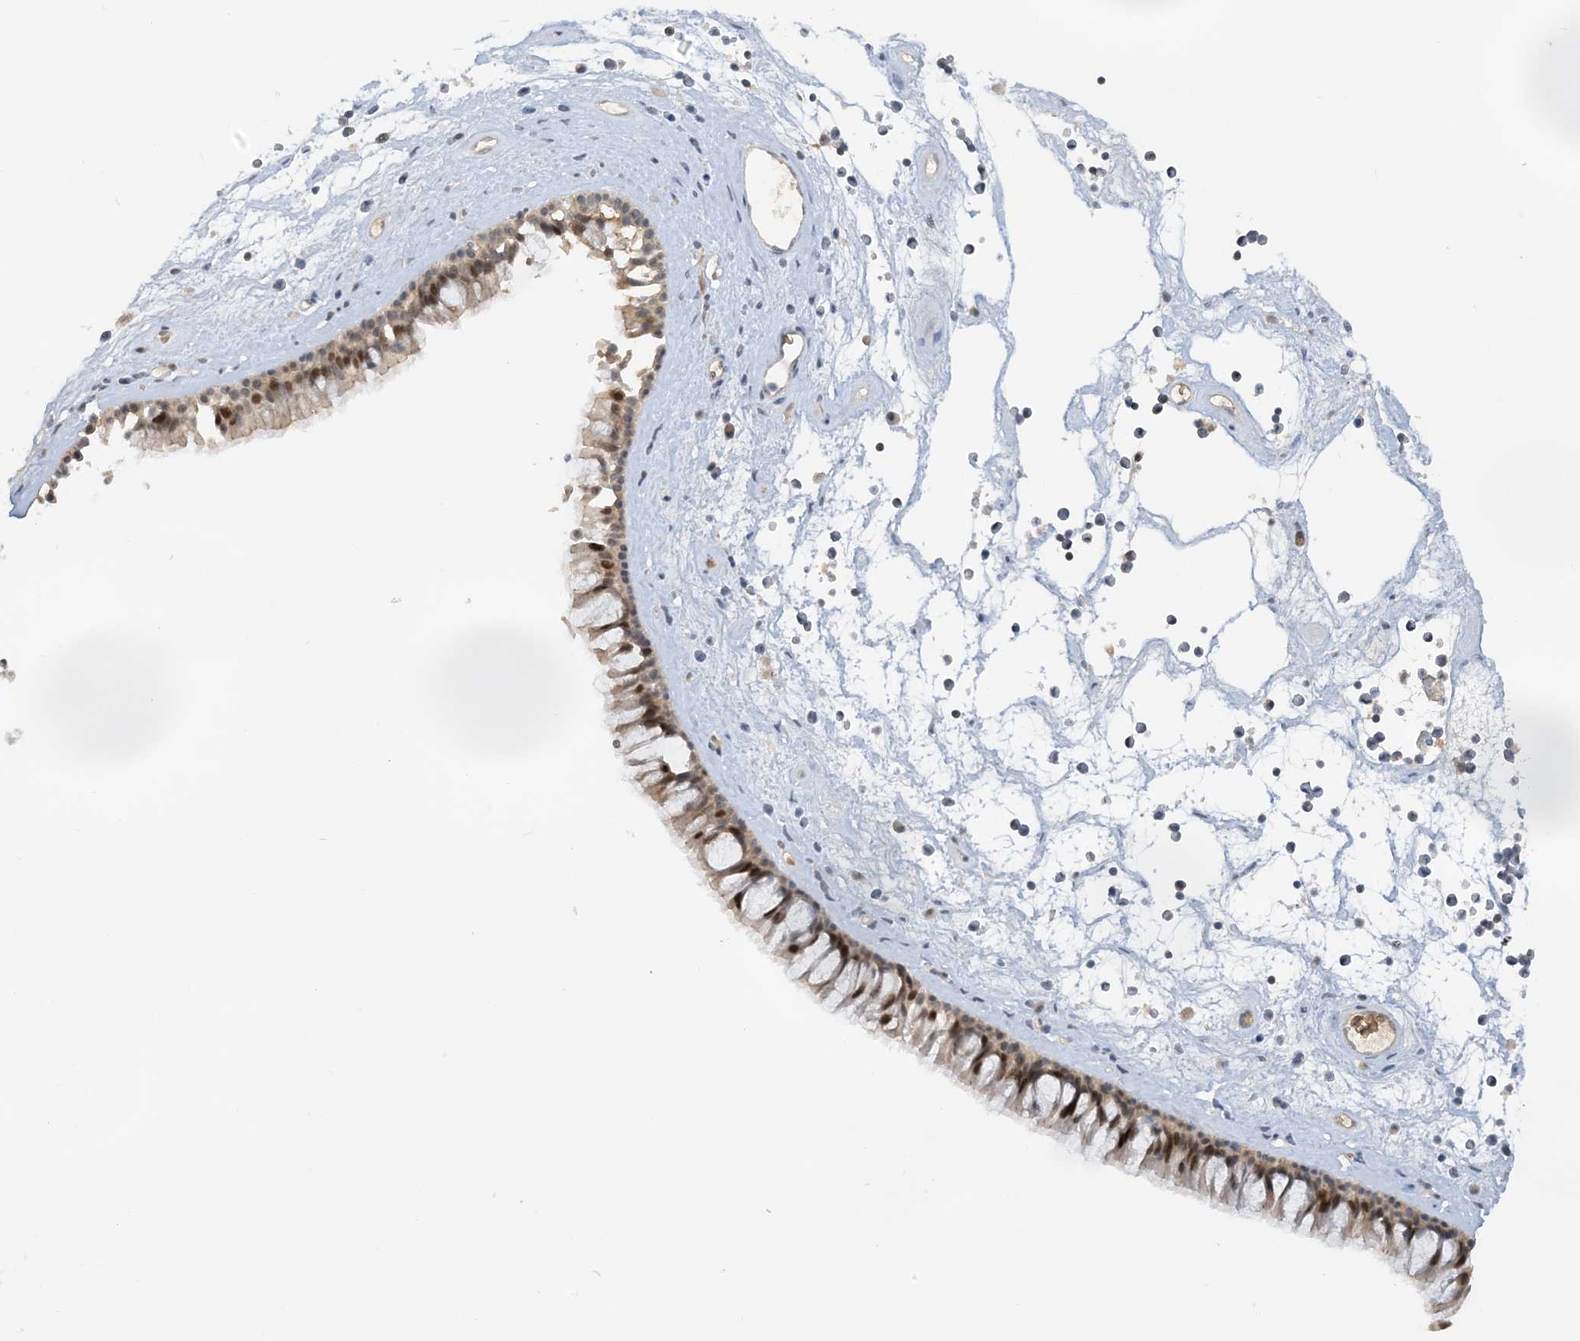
{"staining": {"intensity": "moderate", "quantity": "25%-75%", "location": "nuclear"}, "tissue": "nasopharynx", "cell_type": "Respiratory epithelial cells", "image_type": "normal", "snomed": [{"axis": "morphology", "description": "Normal tissue, NOS"}, {"axis": "topography", "description": "Nasopharynx"}], "caption": "Immunohistochemical staining of benign nasopharynx displays 25%-75% levels of moderate nuclear protein staining in about 25%-75% of respiratory epithelial cells.", "gene": "UBE2E1", "patient": {"sex": "male", "age": 64}}